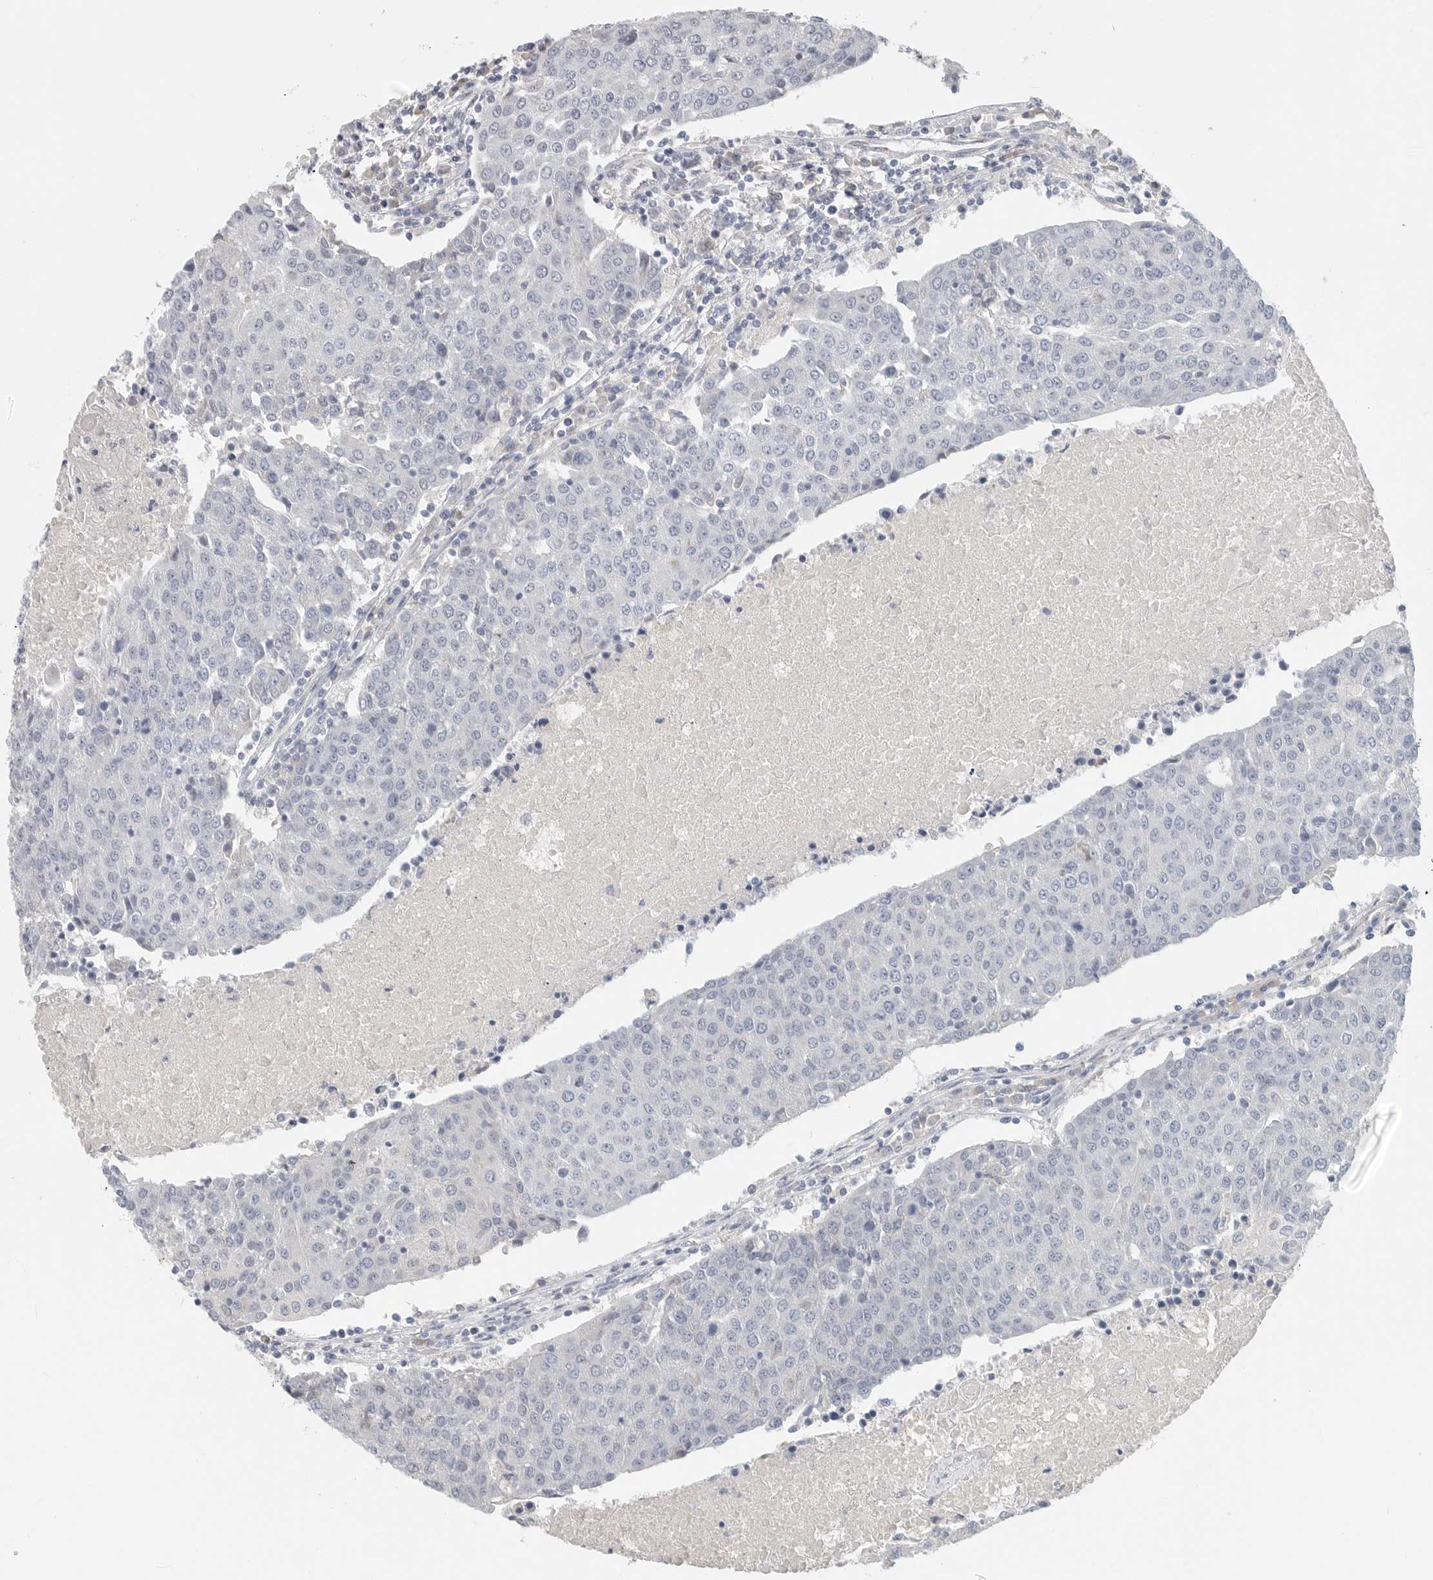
{"staining": {"intensity": "negative", "quantity": "none", "location": "none"}, "tissue": "urothelial cancer", "cell_type": "Tumor cells", "image_type": "cancer", "snomed": [{"axis": "morphology", "description": "Urothelial carcinoma, High grade"}, {"axis": "topography", "description": "Urinary bladder"}], "caption": "IHC photomicrograph of neoplastic tissue: urothelial cancer stained with DAB (3,3'-diaminobenzidine) demonstrates no significant protein staining in tumor cells.", "gene": "PAM", "patient": {"sex": "female", "age": 85}}